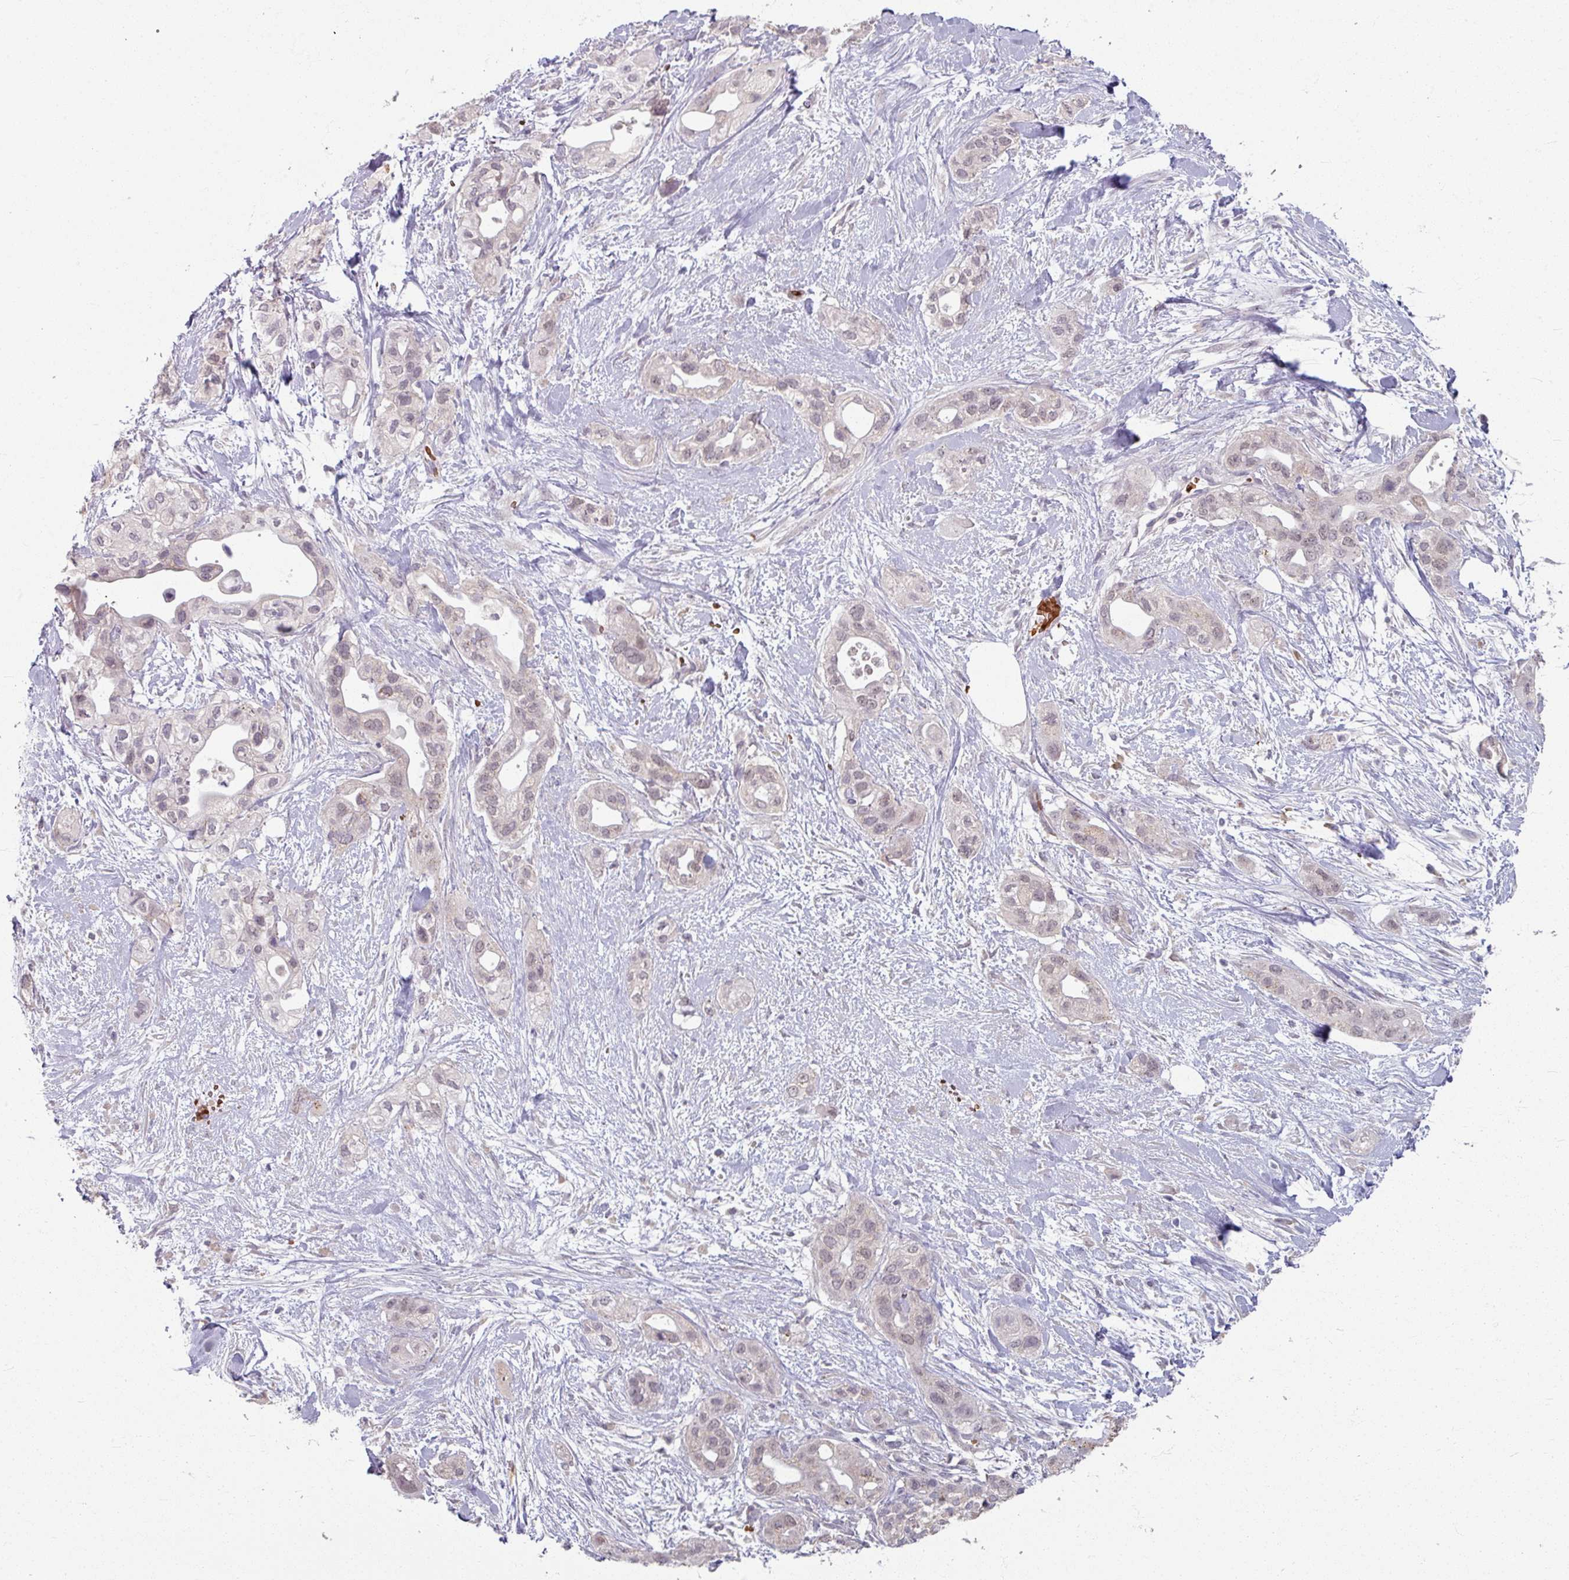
{"staining": {"intensity": "negative", "quantity": "none", "location": "none"}, "tissue": "pancreatic cancer", "cell_type": "Tumor cells", "image_type": "cancer", "snomed": [{"axis": "morphology", "description": "Adenocarcinoma, NOS"}, {"axis": "topography", "description": "Pancreas"}], "caption": "Tumor cells show no significant protein expression in pancreatic cancer. (IHC, brightfield microscopy, high magnification).", "gene": "KMT5C", "patient": {"sex": "male", "age": 44}}